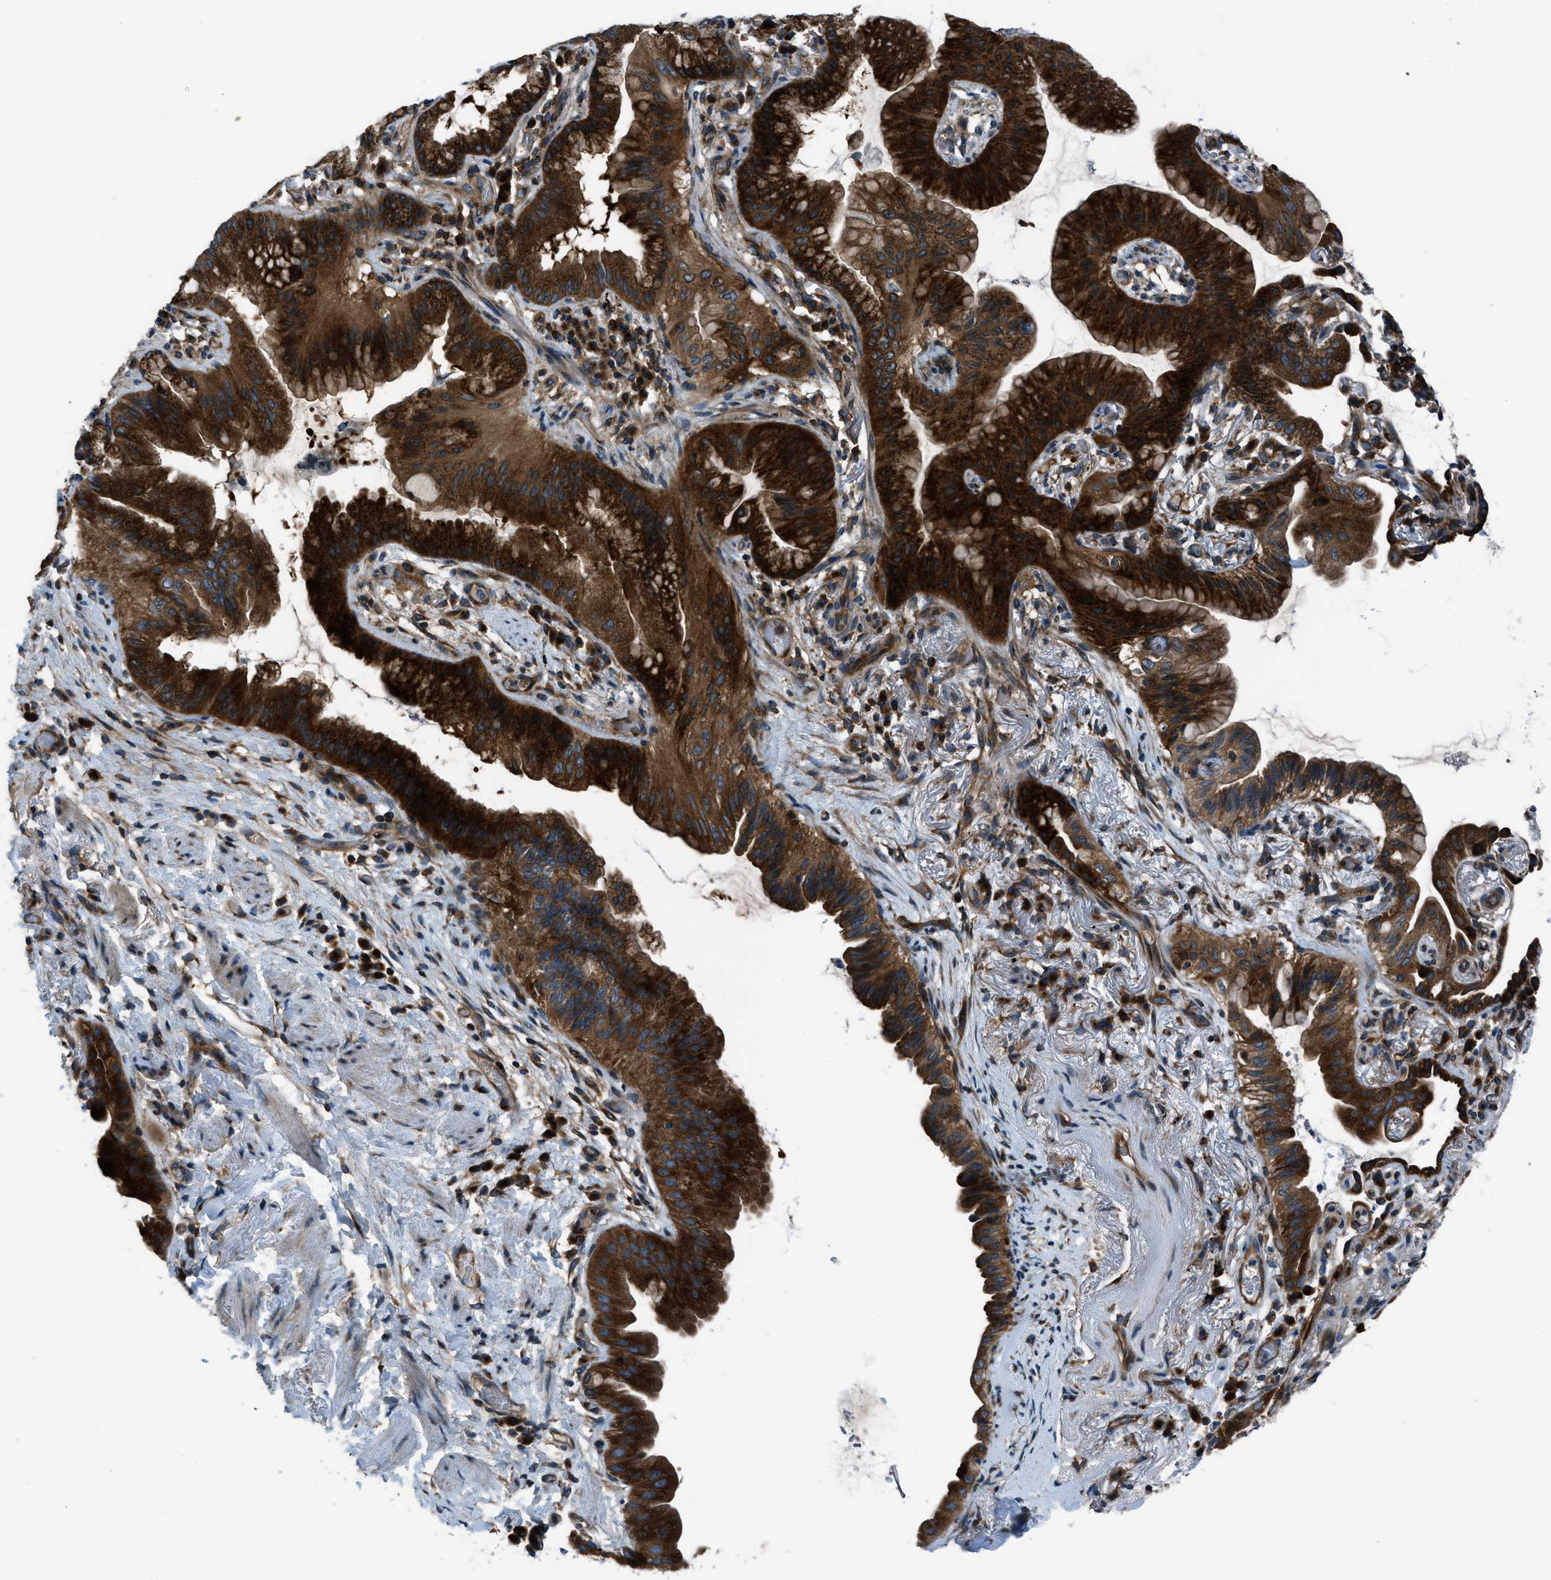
{"staining": {"intensity": "strong", "quantity": ">75%", "location": "cytoplasmic/membranous"}, "tissue": "lung cancer", "cell_type": "Tumor cells", "image_type": "cancer", "snomed": [{"axis": "morphology", "description": "Normal tissue, NOS"}, {"axis": "morphology", "description": "Adenocarcinoma, NOS"}, {"axis": "topography", "description": "Bronchus"}, {"axis": "topography", "description": "Lung"}], "caption": "Lung adenocarcinoma tissue displays strong cytoplasmic/membranous positivity in about >75% of tumor cells, visualized by immunohistochemistry.", "gene": "ARFGAP2", "patient": {"sex": "female", "age": 70}}